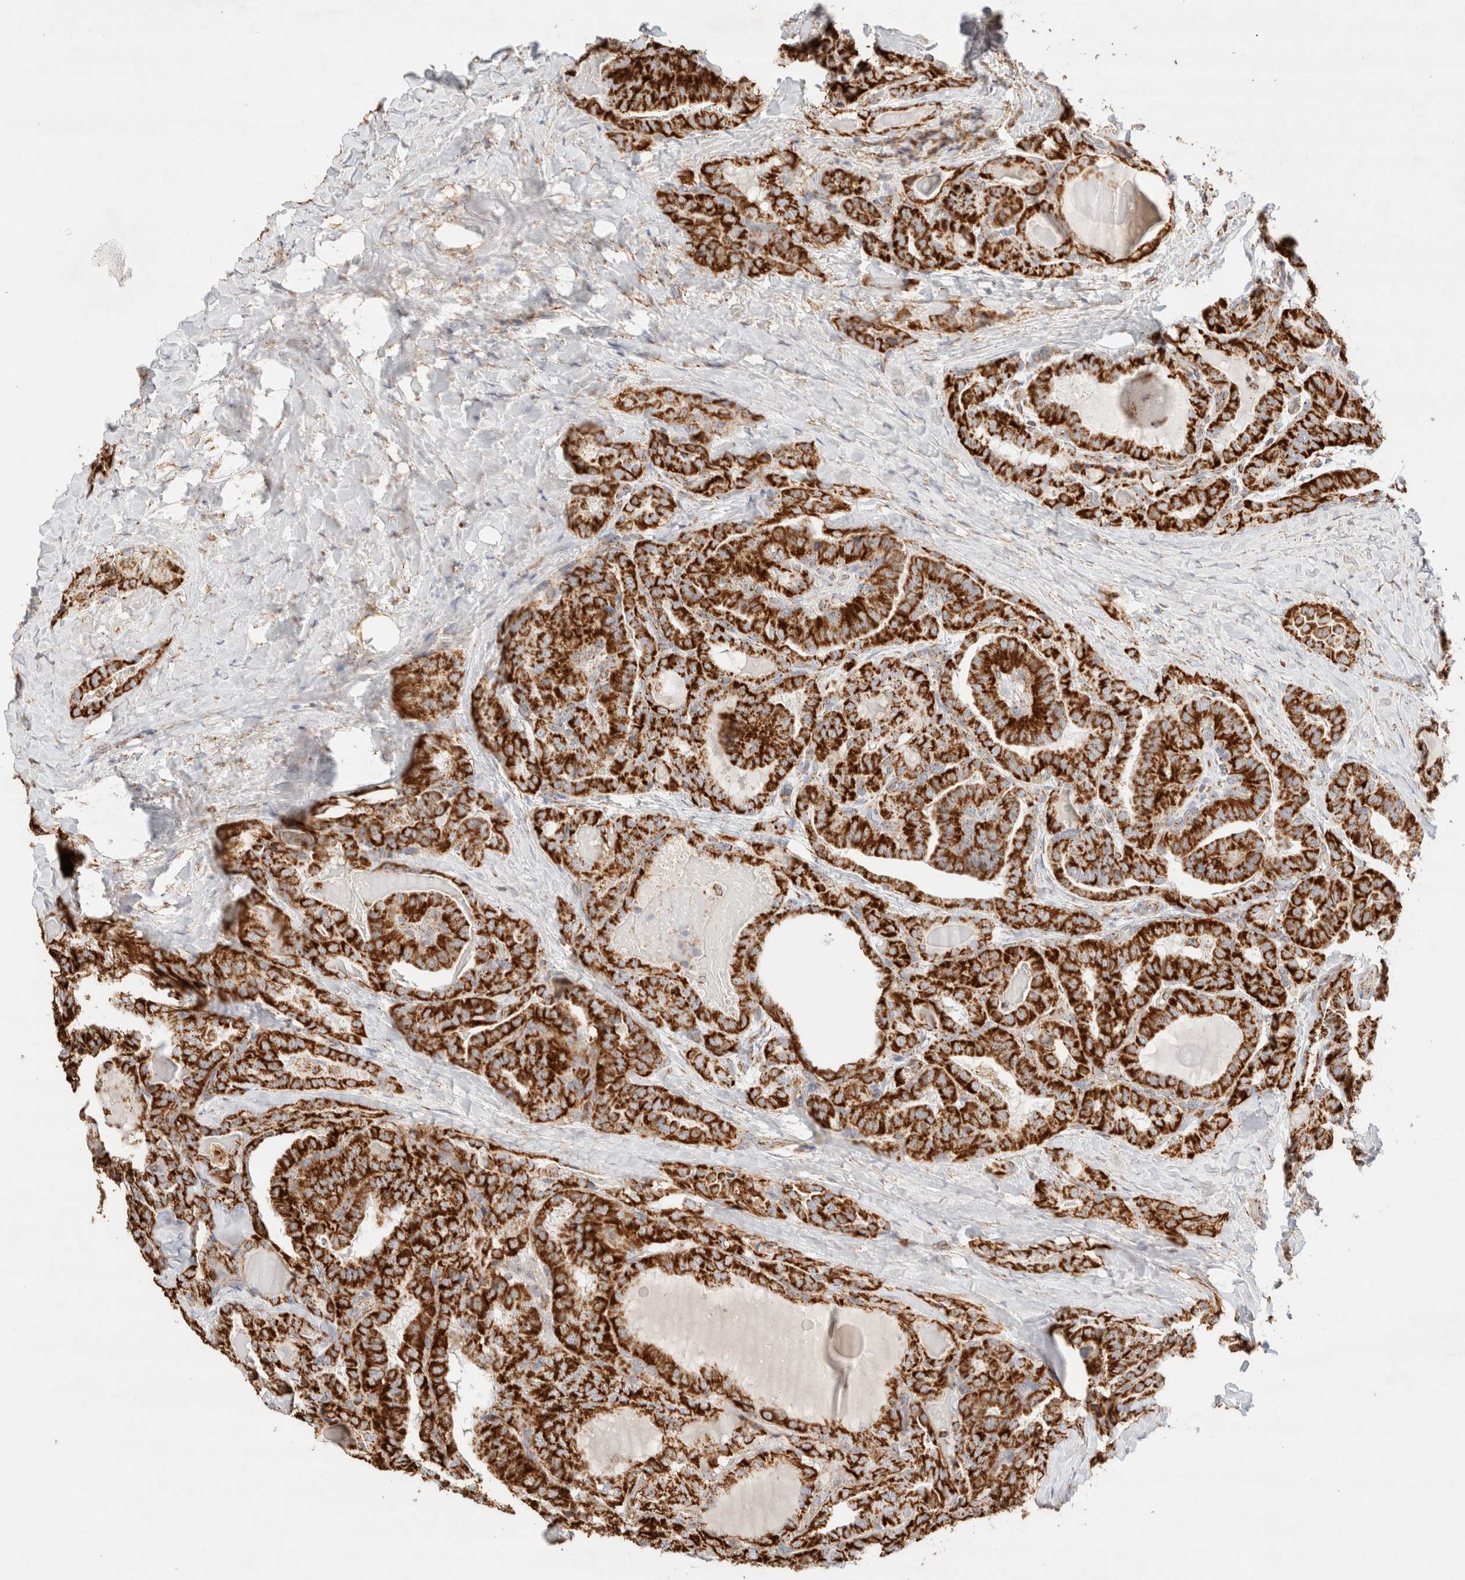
{"staining": {"intensity": "strong", "quantity": ">75%", "location": "cytoplasmic/membranous"}, "tissue": "thyroid cancer", "cell_type": "Tumor cells", "image_type": "cancer", "snomed": [{"axis": "morphology", "description": "Papillary adenocarcinoma, NOS"}, {"axis": "topography", "description": "Thyroid gland"}], "caption": "An IHC image of tumor tissue is shown. Protein staining in brown labels strong cytoplasmic/membranous positivity in thyroid cancer (papillary adenocarcinoma) within tumor cells. (brown staining indicates protein expression, while blue staining denotes nuclei).", "gene": "PHB2", "patient": {"sex": "male", "age": 77}}